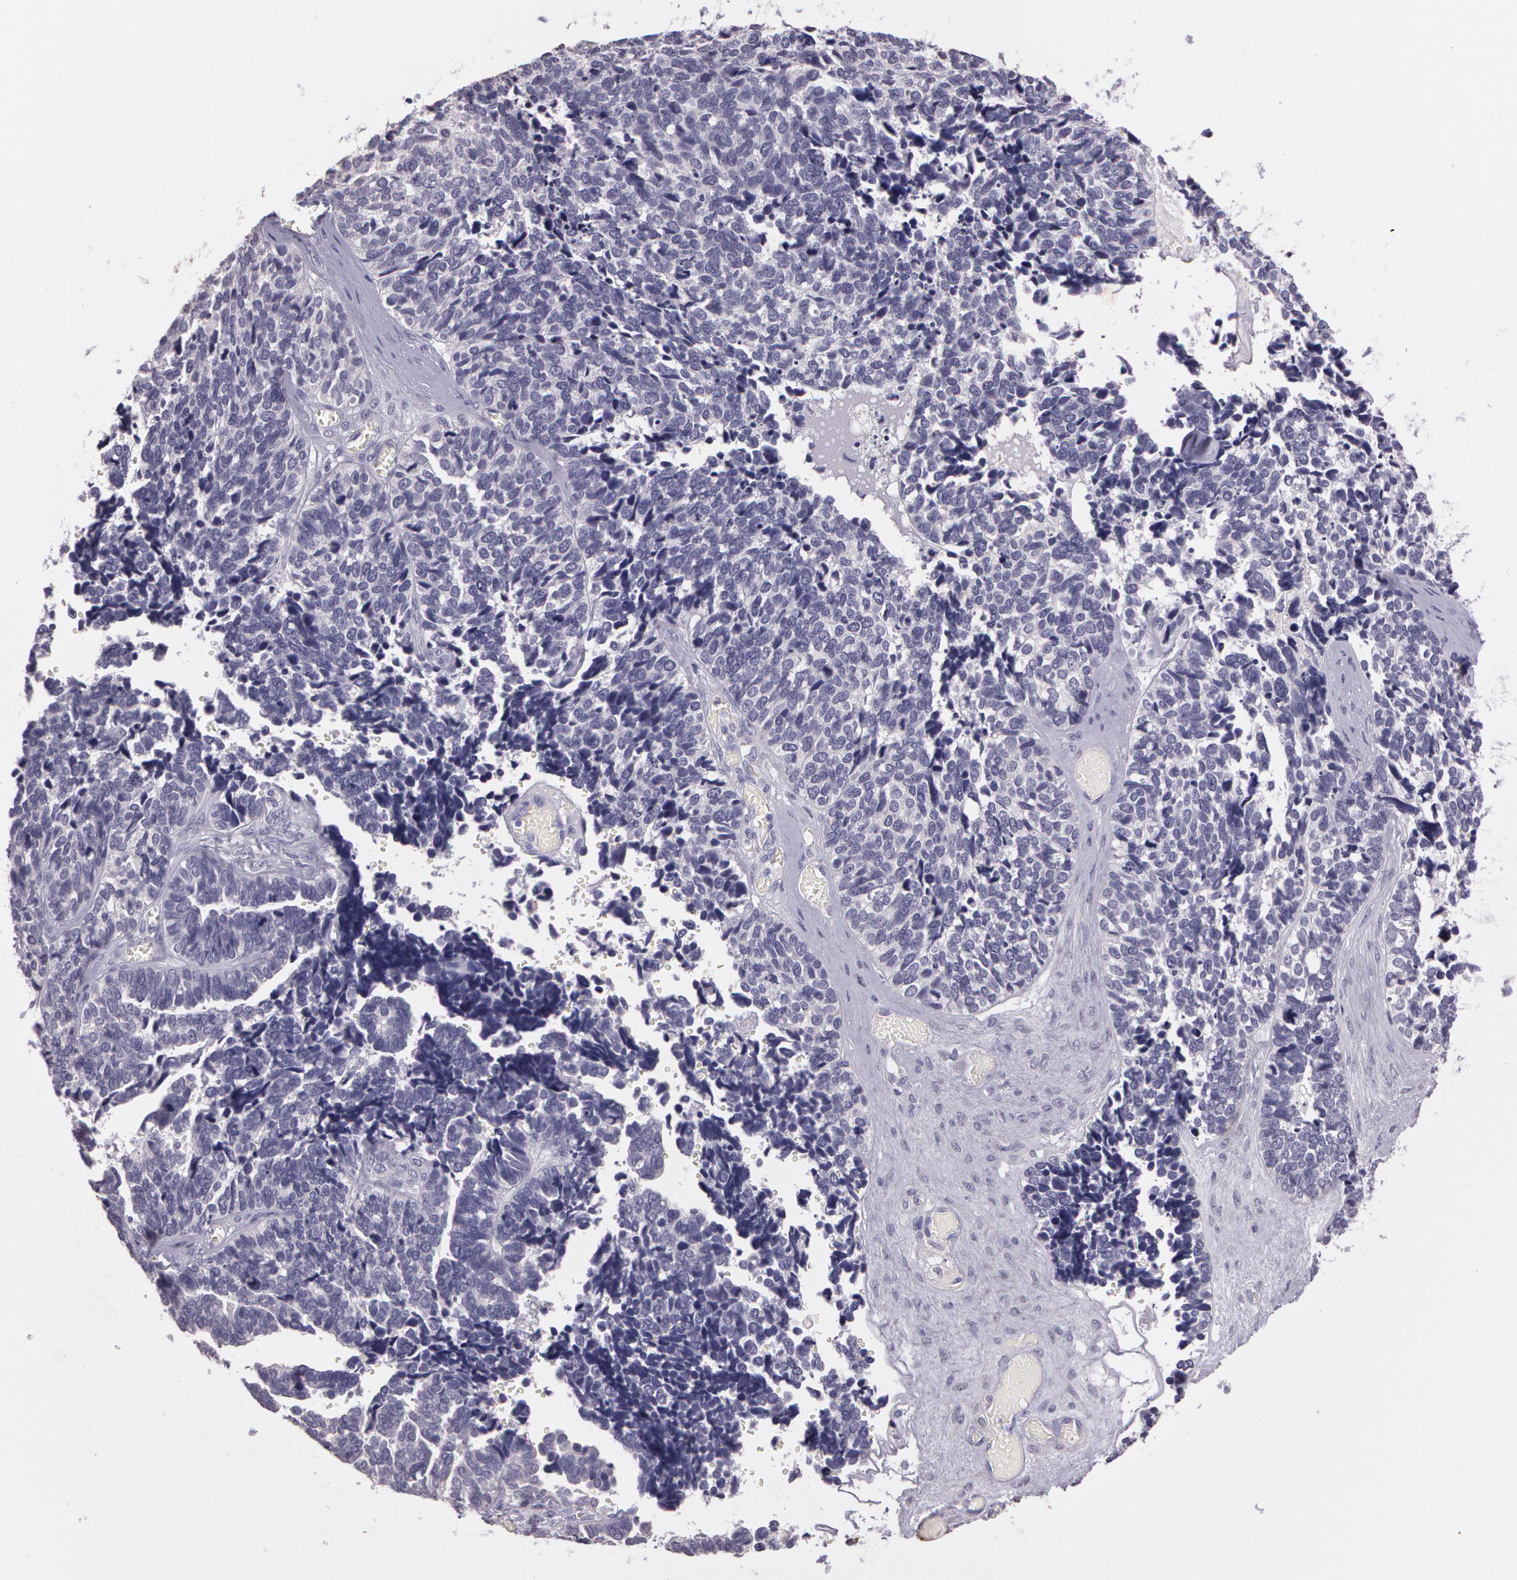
{"staining": {"intensity": "negative", "quantity": "none", "location": "none"}, "tissue": "ovarian cancer", "cell_type": "Tumor cells", "image_type": "cancer", "snomed": [{"axis": "morphology", "description": "Cystadenocarcinoma, serous, NOS"}, {"axis": "topography", "description": "Ovary"}], "caption": "This is an immunohistochemistry photomicrograph of human ovarian cancer. There is no staining in tumor cells.", "gene": "G2E3", "patient": {"sex": "female", "age": 77}}